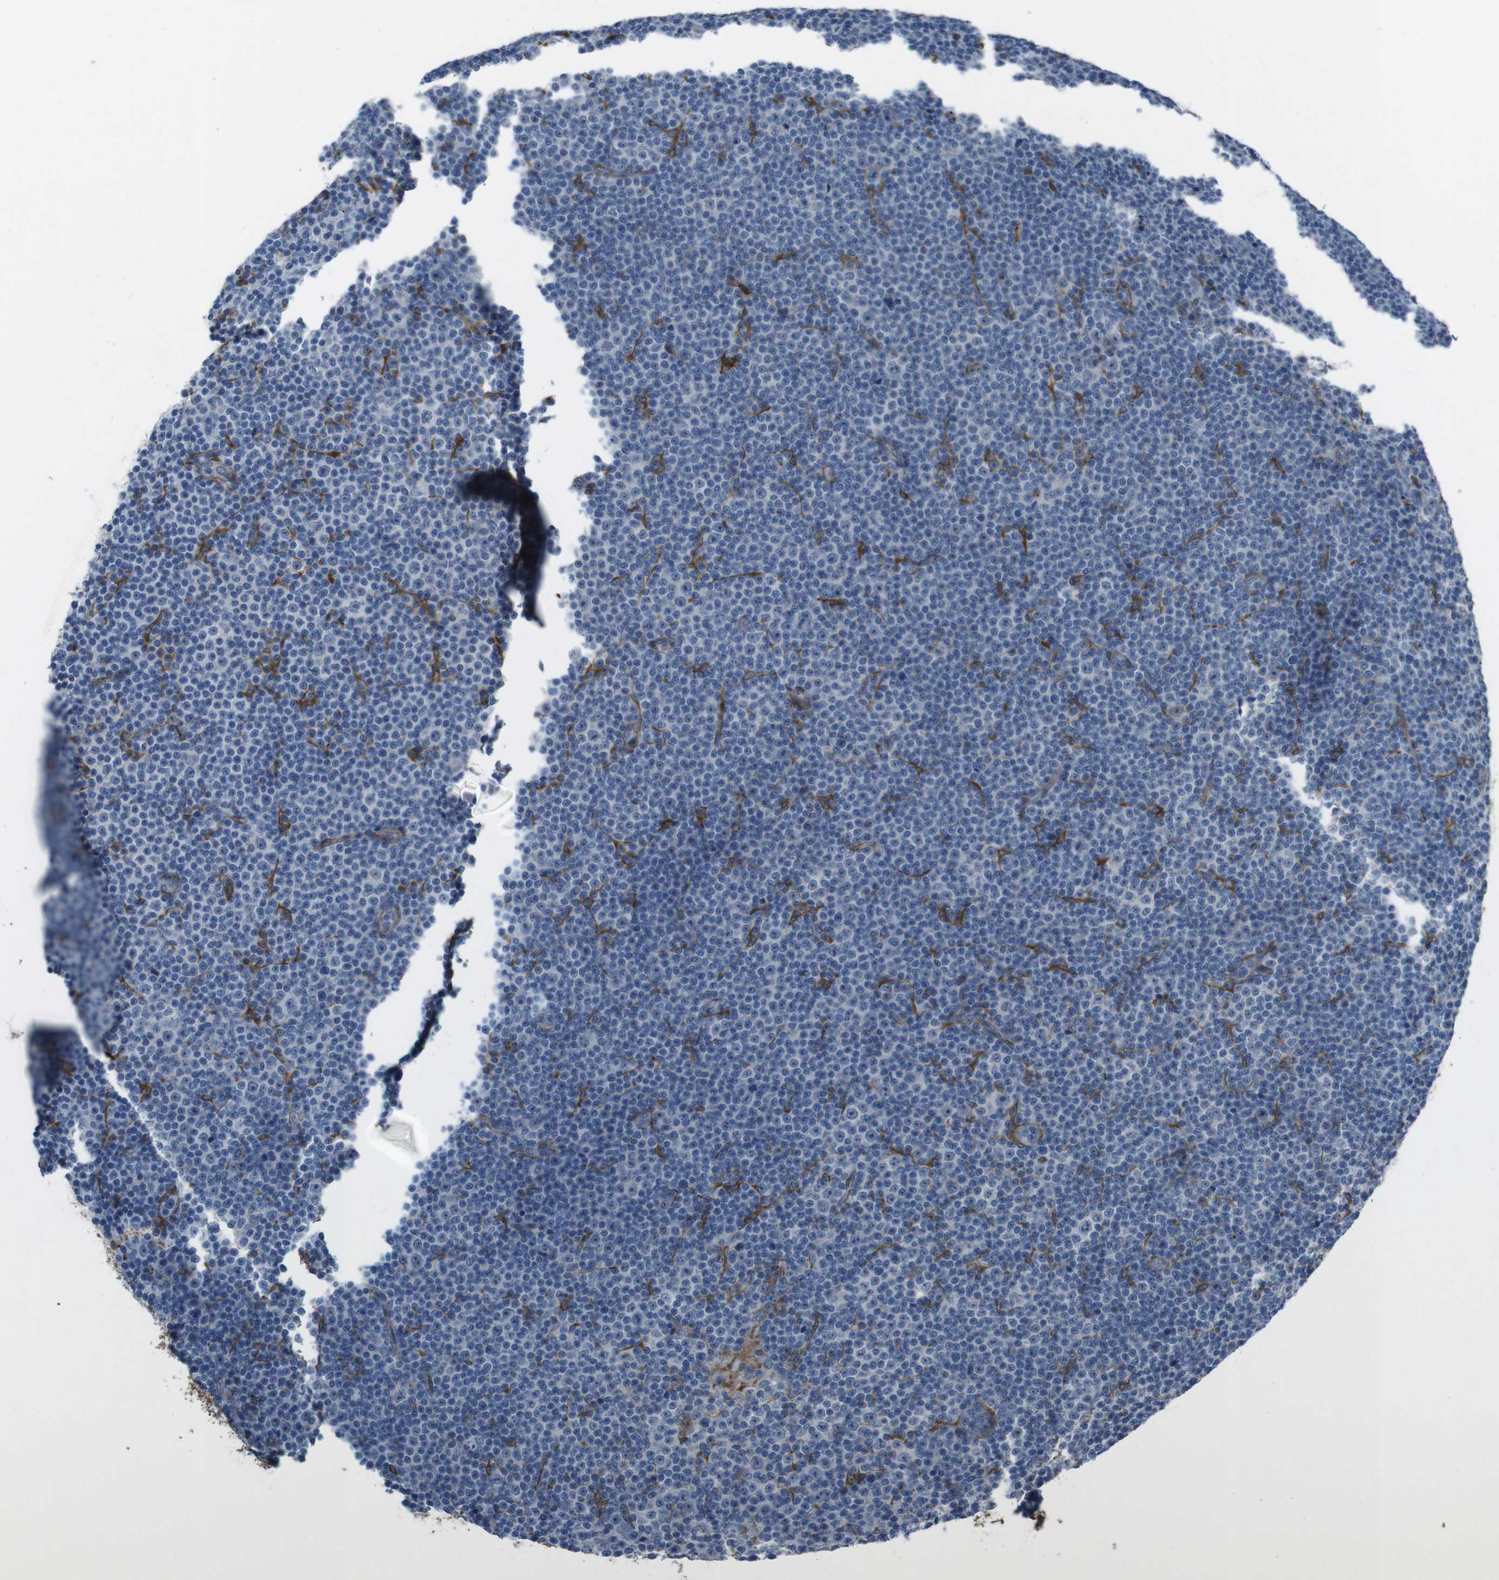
{"staining": {"intensity": "negative", "quantity": "none", "location": "none"}, "tissue": "lymphoma", "cell_type": "Tumor cells", "image_type": "cancer", "snomed": [{"axis": "morphology", "description": "Malignant lymphoma, non-Hodgkin's type, Low grade"}, {"axis": "topography", "description": "Lymph node"}], "caption": "This is an immunohistochemistry micrograph of human malignant lymphoma, non-Hodgkin's type (low-grade). There is no positivity in tumor cells.", "gene": "ANK2", "patient": {"sex": "female", "age": 67}}